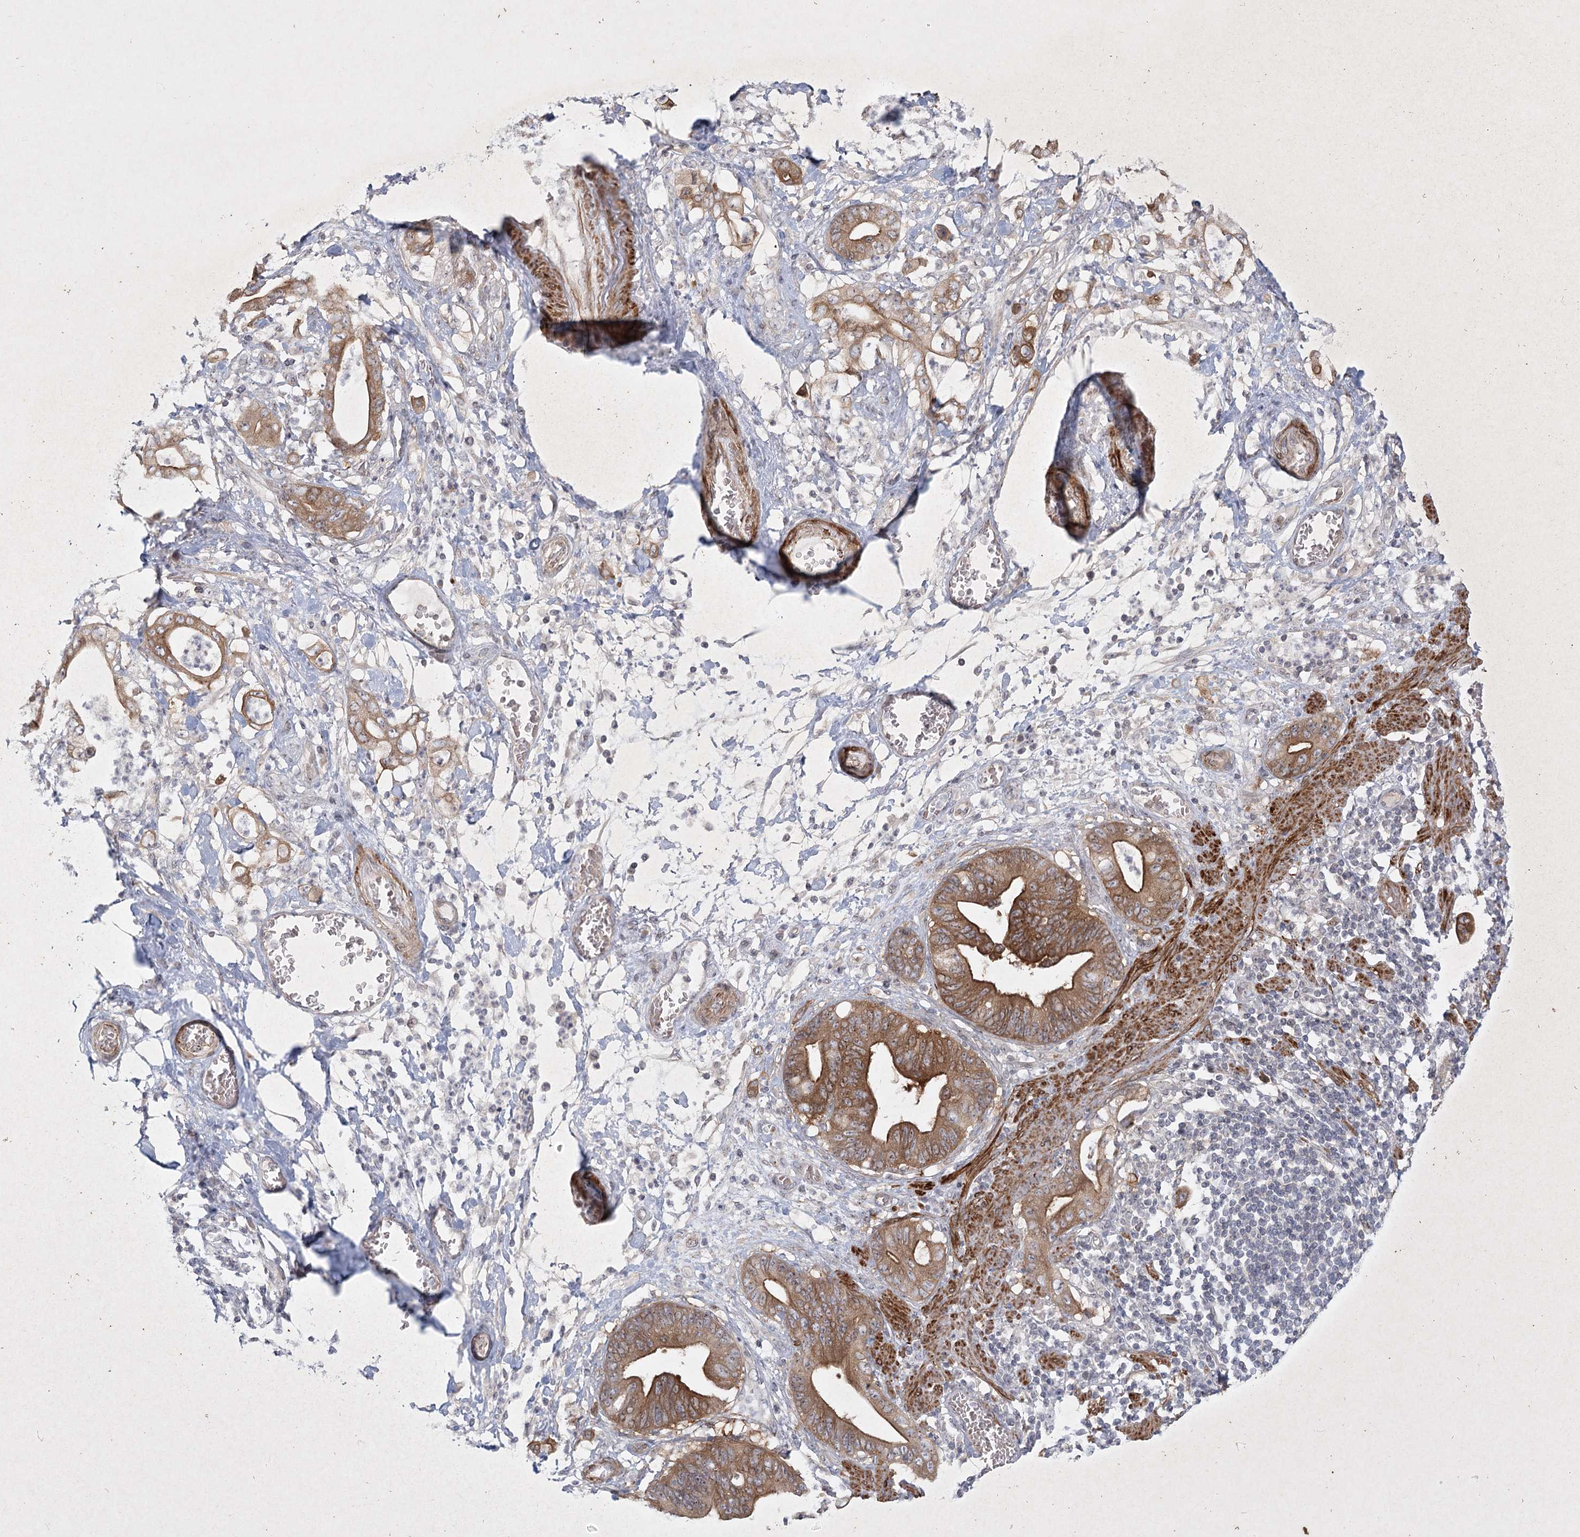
{"staining": {"intensity": "moderate", "quantity": ">75%", "location": "cytoplasmic/membranous"}, "tissue": "stomach cancer", "cell_type": "Tumor cells", "image_type": "cancer", "snomed": [{"axis": "morphology", "description": "Adenocarcinoma, NOS"}, {"axis": "topography", "description": "Stomach"}], "caption": "Immunohistochemistry micrograph of neoplastic tissue: adenocarcinoma (stomach) stained using immunohistochemistry (IHC) demonstrates medium levels of moderate protein expression localized specifically in the cytoplasmic/membranous of tumor cells, appearing as a cytoplasmic/membranous brown color.", "gene": "SH2D3A", "patient": {"sex": "female", "age": 73}}